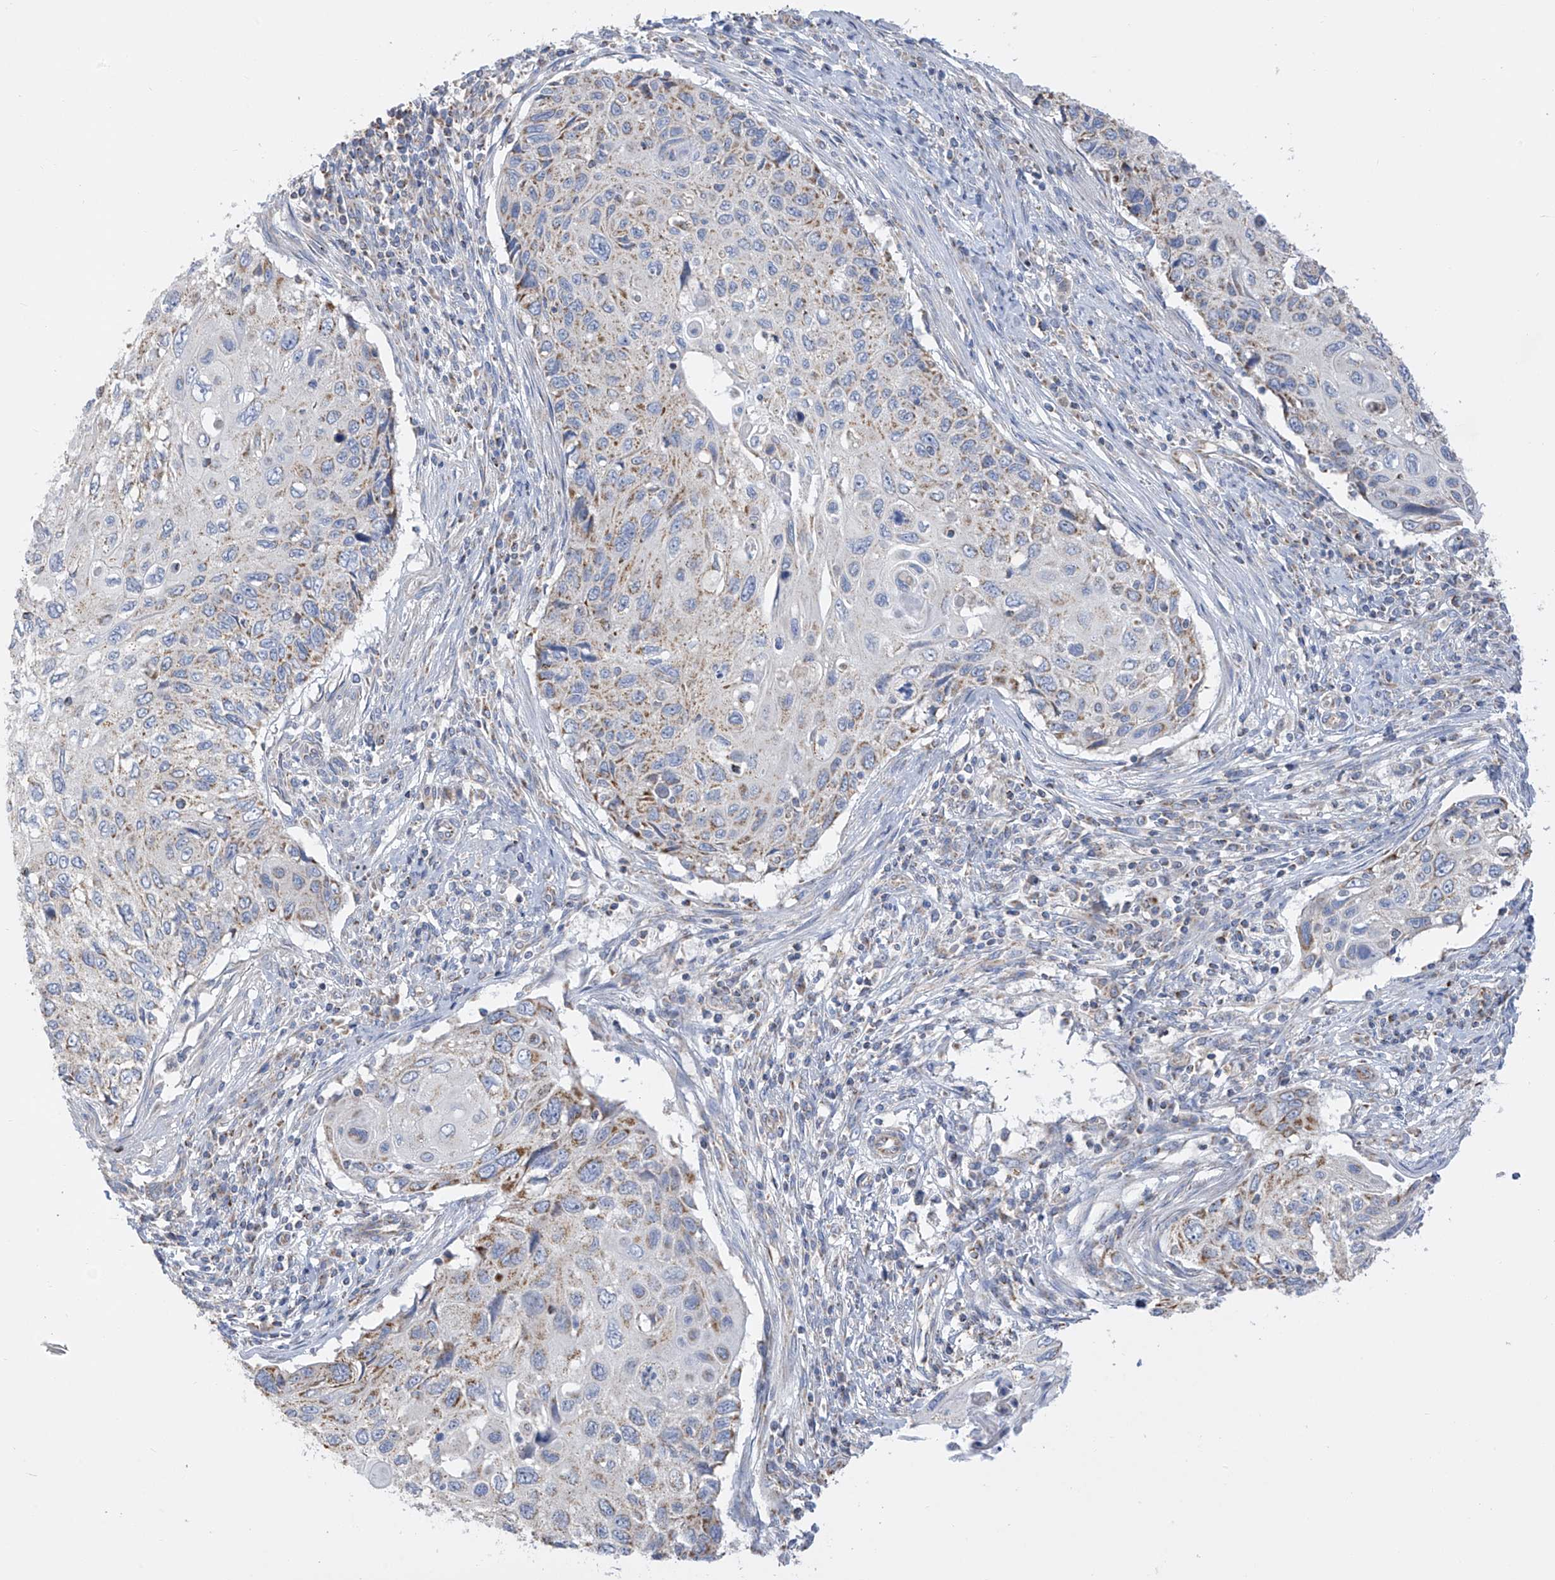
{"staining": {"intensity": "moderate", "quantity": "<25%", "location": "cytoplasmic/membranous"}, "tissue": "cervical cancer", "cell_type": "Tumor cells", "image_type": "cancer", "snomed": [{"axis": "morphology", "description": "Squamous cell carcinoma, NOS"}, {"axis": "topography", "description": "Cervix"}], "caption": "About <25% of tumor cells in squamous cell carcinoma (cervical) reveal moderate cytoplasmic/membranous protein positivity as visualized by brown immunohistochemical staining.", "gene": "PNPT1", "patient": {"sex": "female", "age": 70}}